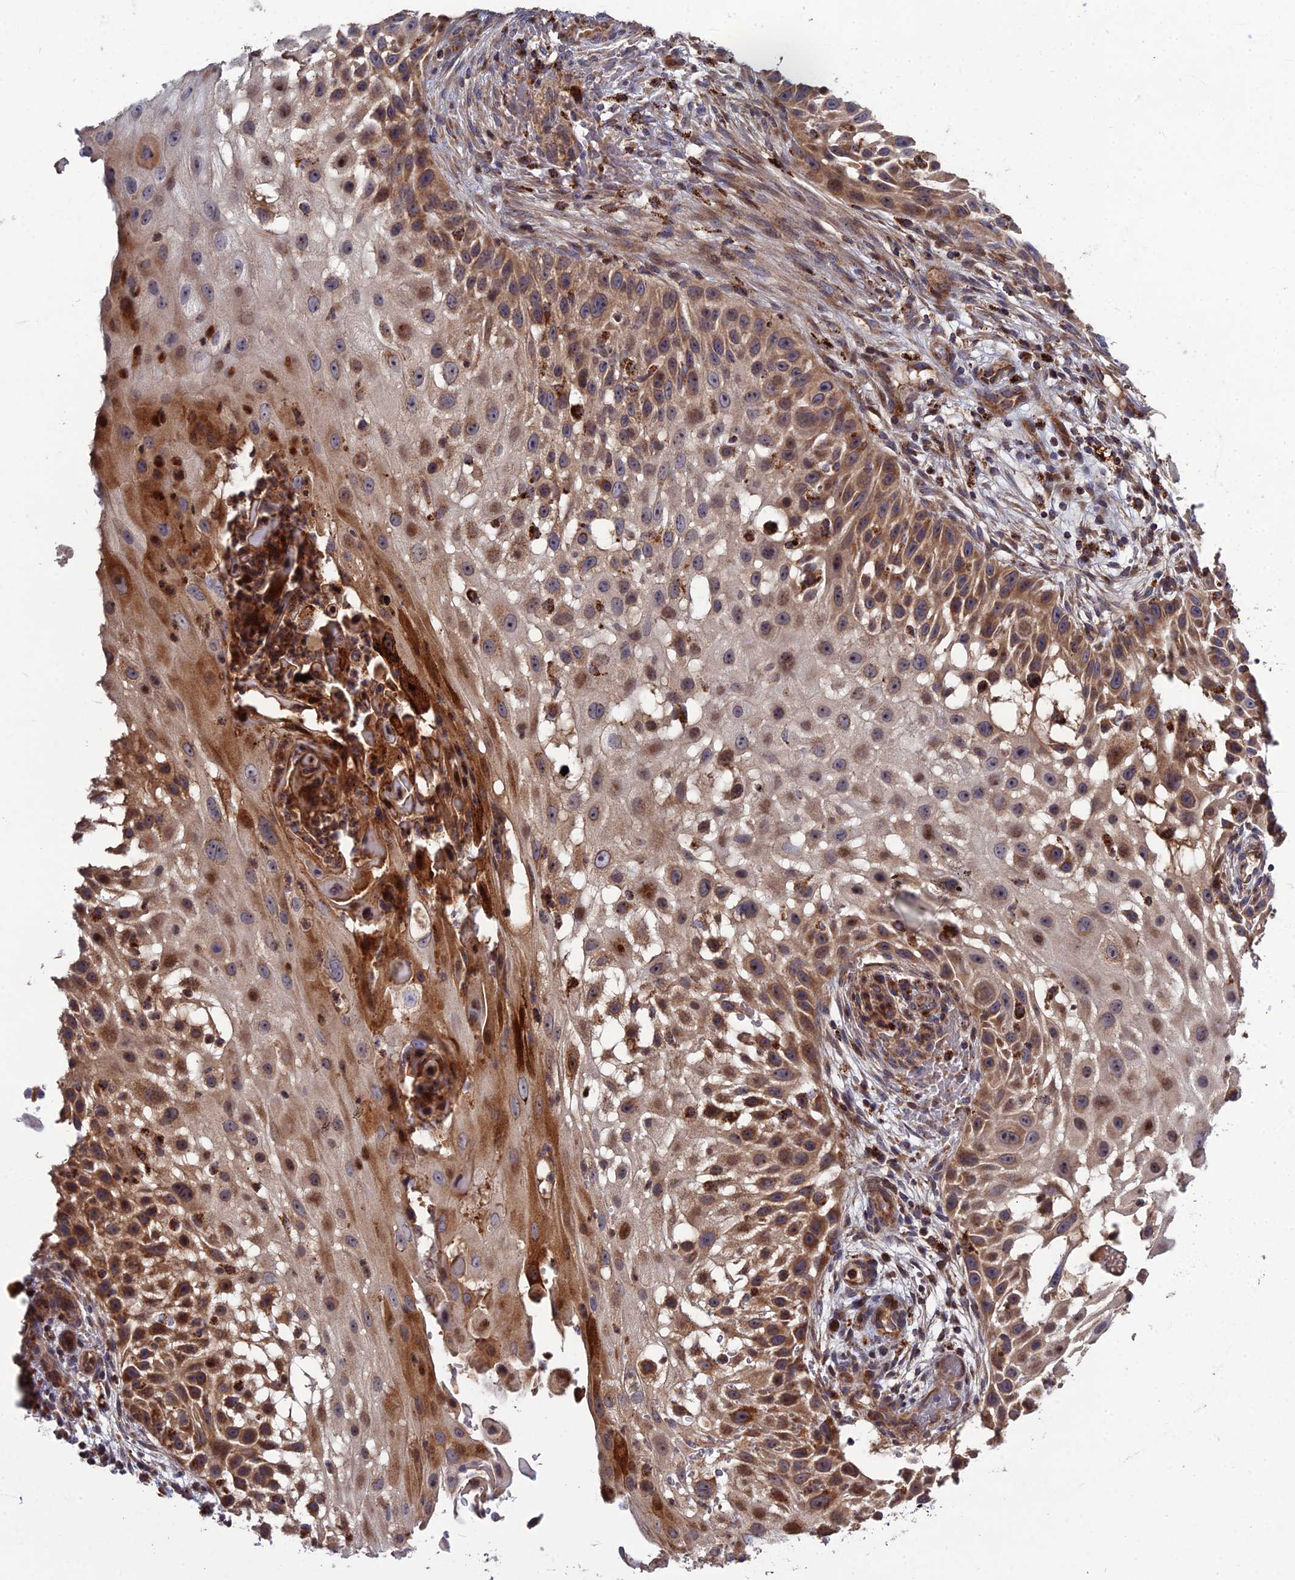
{"staining": {"intensity": "moderate", "quantity": ">75%", "location": "cytoplasmic/membranous"}, "tissue": "skin cancer", "cell_type": "Tumor cells", "image_type": "cancer", "snomed": [{"axis": "morphology", "description": "Squamous cell carcinoma, NOS"}, {"axis": "topography", "description": "Skin"}], "caption": "Skin squamous cell carcinoma stained with DAB (3,3'-diaminobenzidine) immunohistochemistry displays medium levels of moderate cytoplasmic/membranous staining in about >75% of tumor cells.", "gene": "RIC8B", "patient": {"sex": "female", "age": 44}}